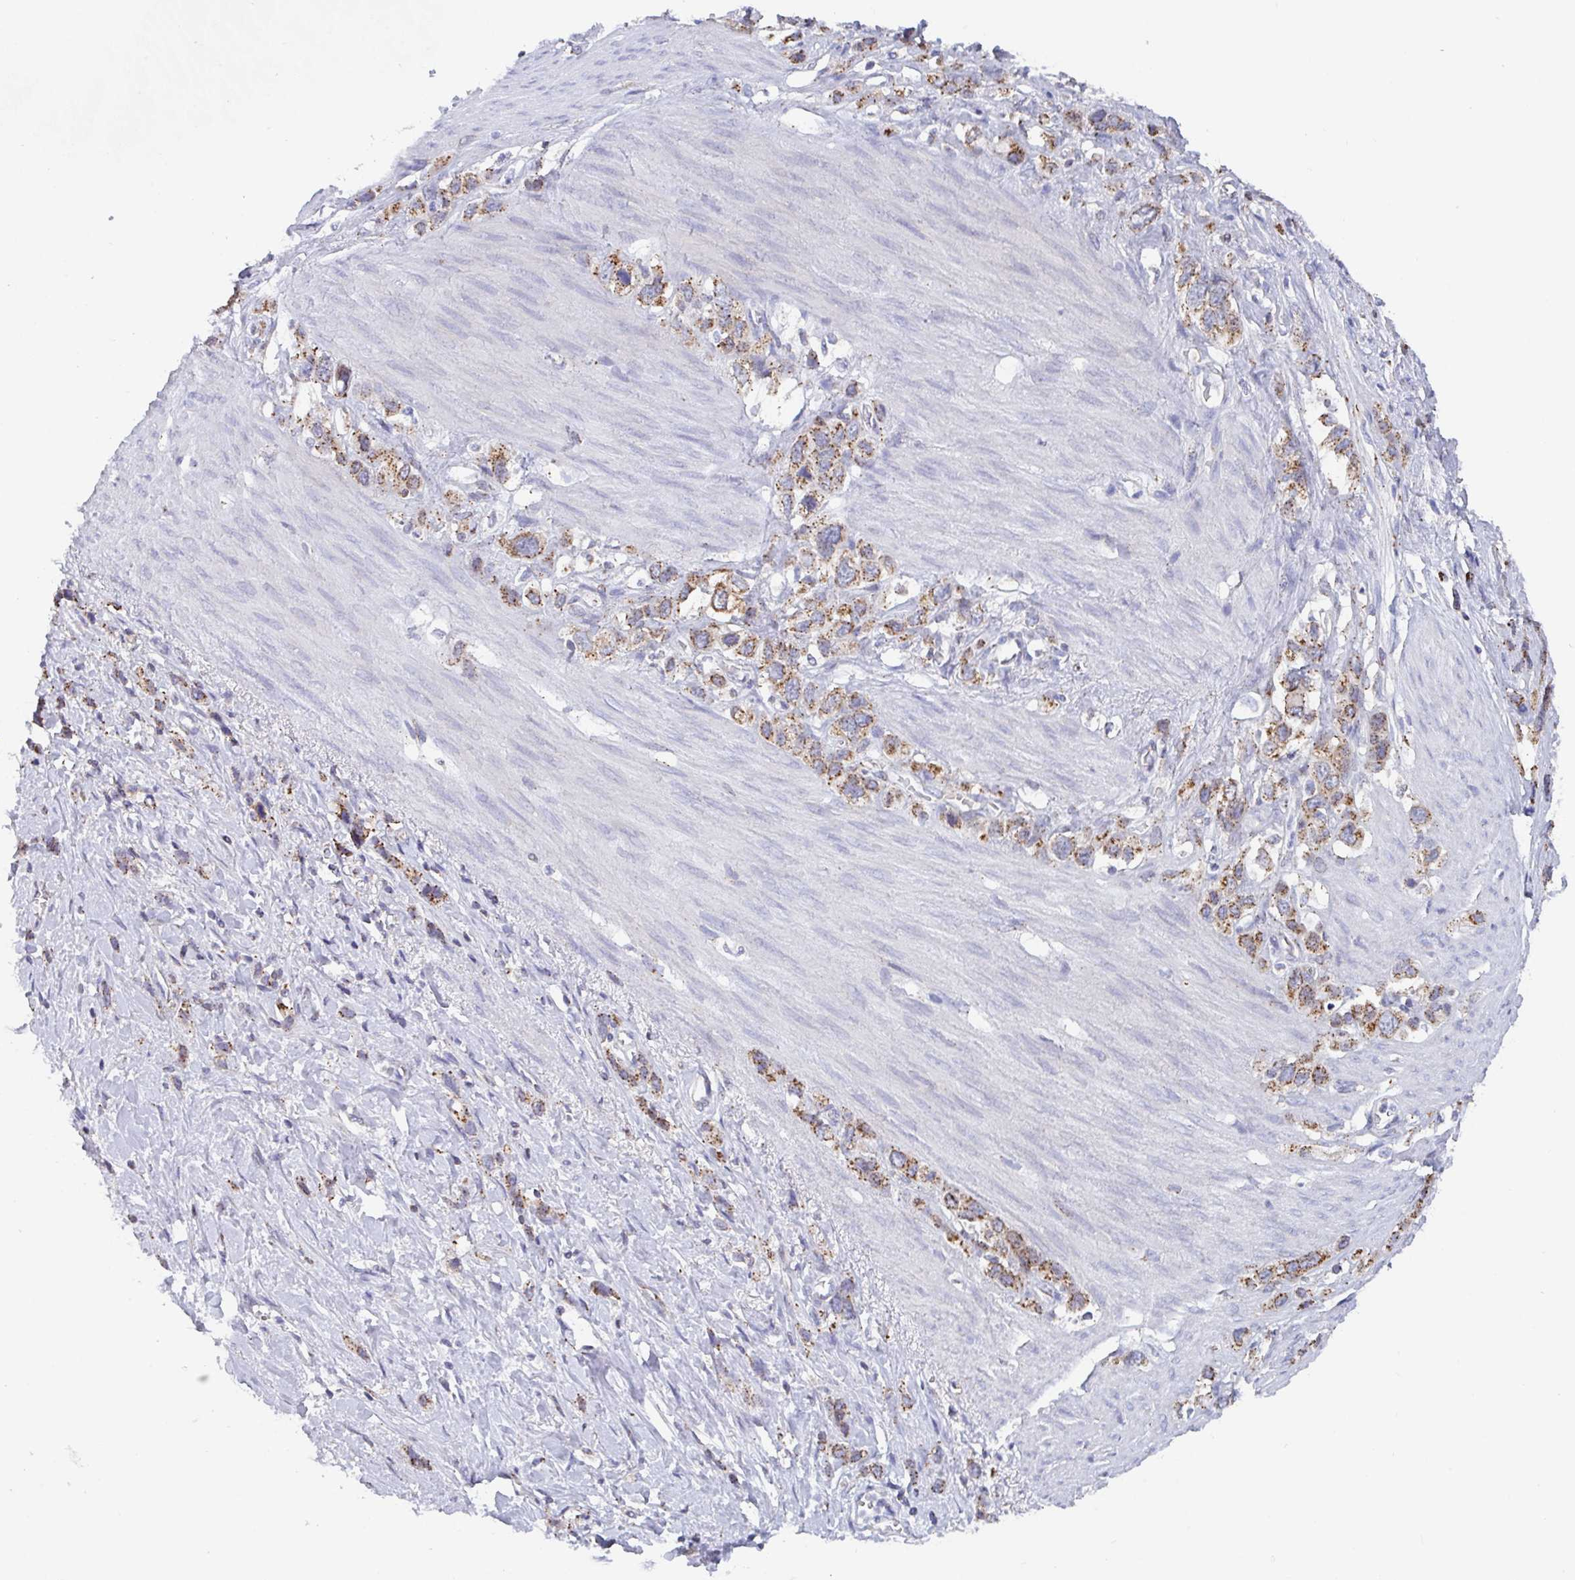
{"staining": {"intensity": "moderate", "quantity": ">75%", "location": "cytoplasmic/membranous"}, "tissue": "stomach cancer", "cell_type": "Tumor cells", "image_type": "cancer", "snomed": [{"axis": "morphology", "description": "Adenocarcinoma, NOS"}, {"axis": "topography", "description": "Stomach"}], "caption": "The image displays staining of adenocarcinoma (stomach), revealing moderate cytoplasmic/membranous protein expression (brown color) within tumor cells.", "gene": "PROSER3", "patient": {"sex": "female", "age": 65}}